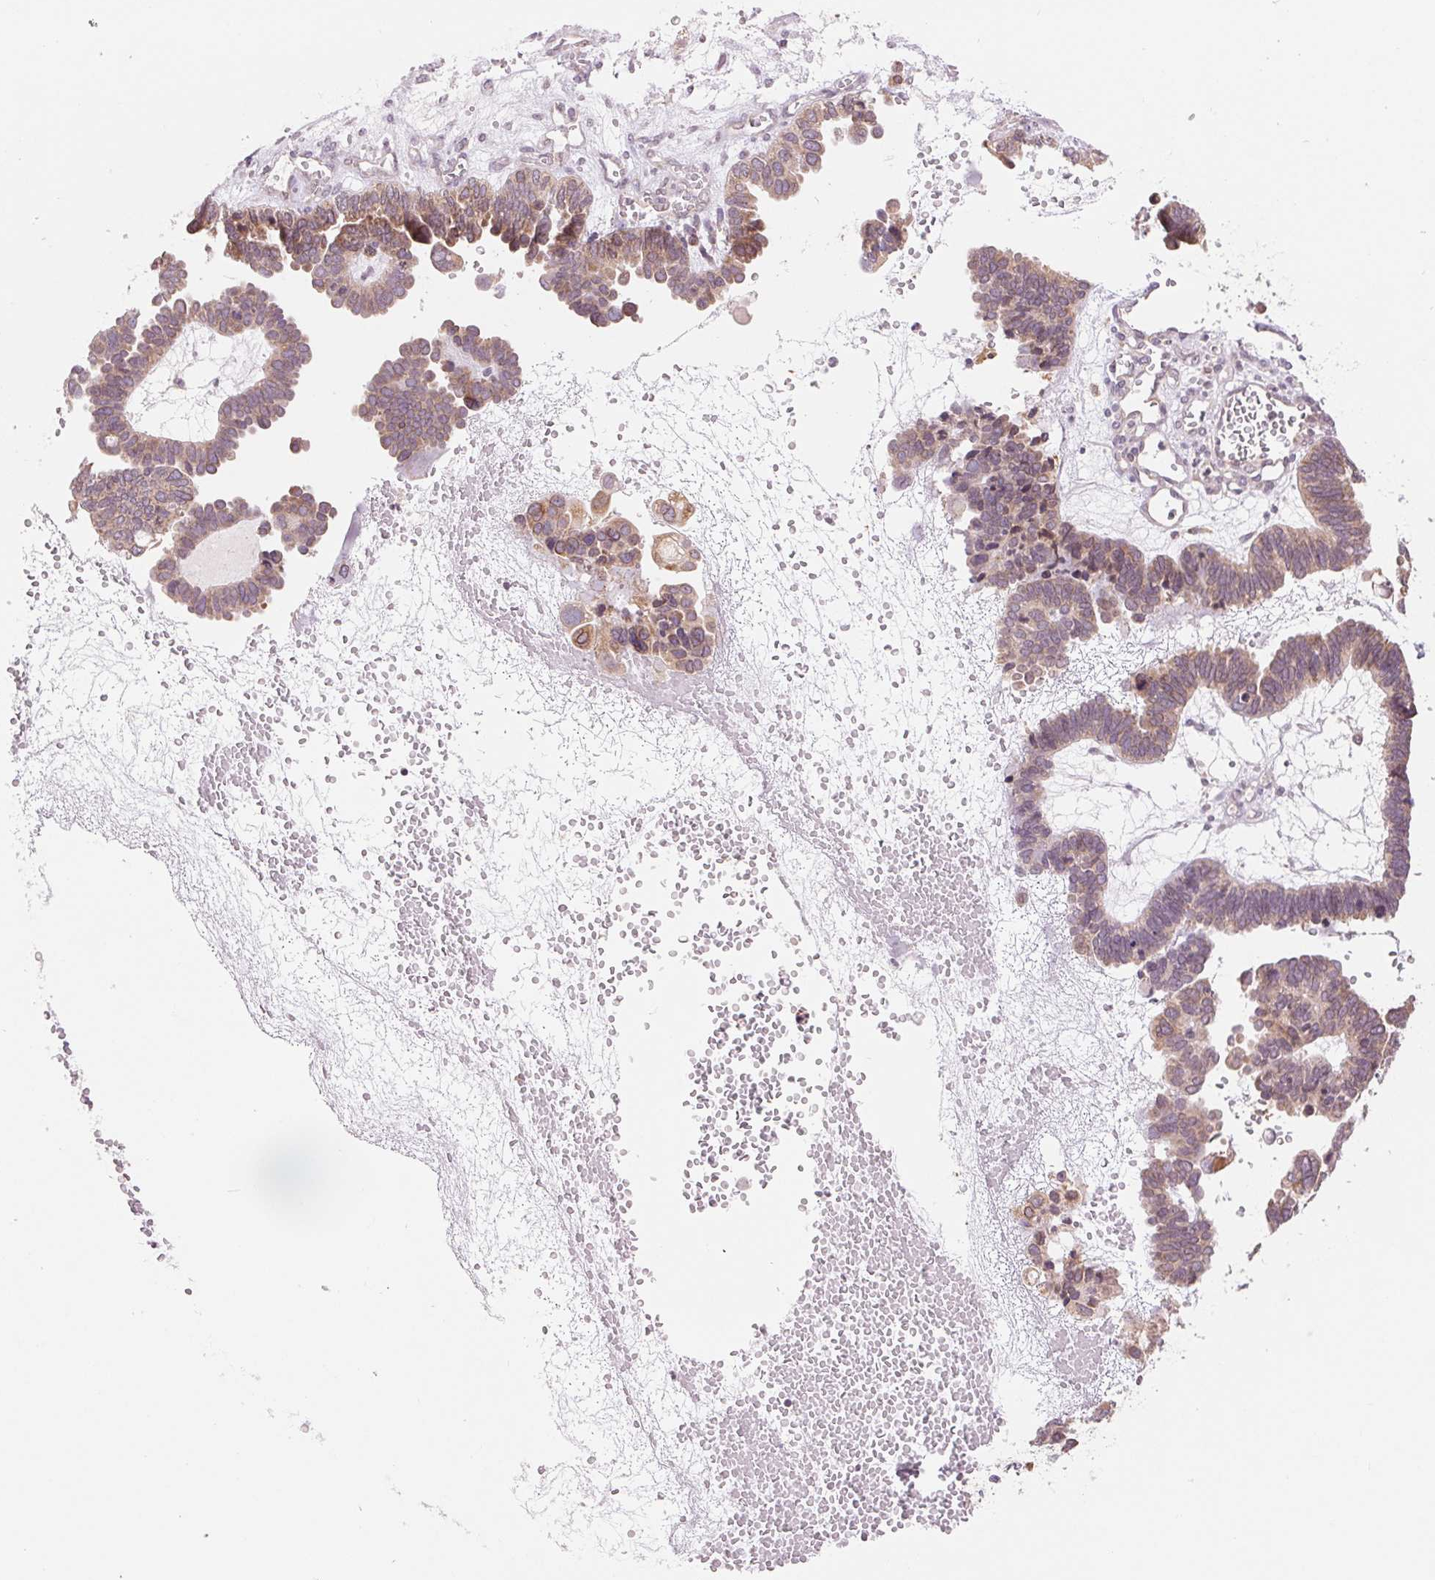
{"staining": {"intensity": "weak", "quantity": ">75%", "location": "cytoplasmic/membranous"}, "tissue": "ovarian cancer", "cell_type": "Tumor cells", "image_type": "cancer", "snomed": [{"axis": "morphology", "description": "Cystadenocarcinoma, serous, NOS"}, {"axis": "topography", "description": "Ovary"}], "caption": "High-power microscopy captured an immunohistochemistry photomicrograph of ovarian cancer, revealing weak cytoplasmic/membranous expression in about >75% of tumor cells.", "gene": "TECR", "patient": {"sex": "female", "age": 51}}